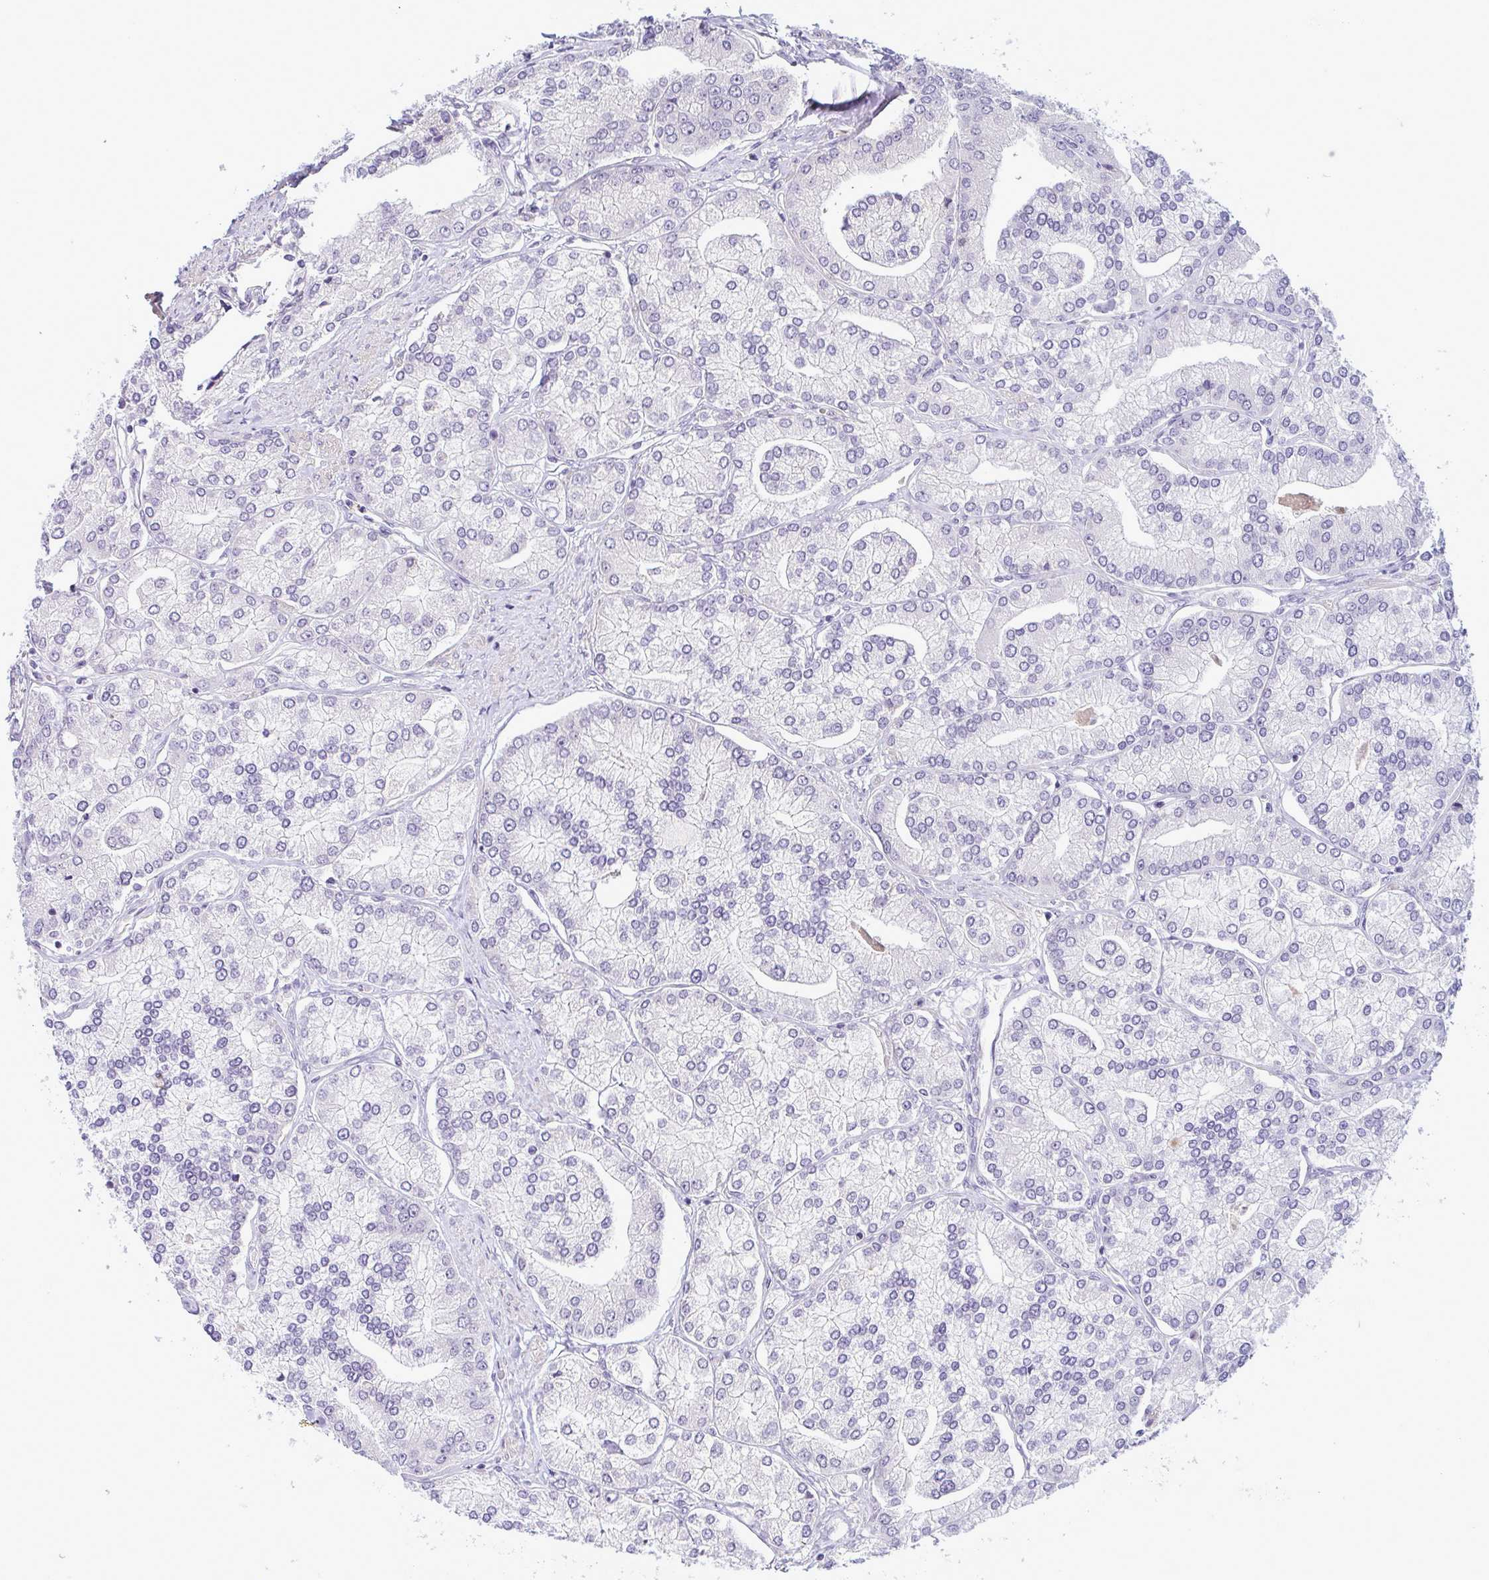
{"staining": {"intensity": "negative", "quantity": "none", "location": "none"}, "tissue": "prostate cancer", "cell_type": "Tumor cells", "image_type": "cancer", "snomed": [{"axis": "morphology", "description": "Adenocarcinoma, High grade"}, {"axis": "topography", "description": "Prostate"}], "caption": "Immunohistochemical staining of prostate cancer demonstrates no significant staining in tumor cells. Brightfield microscopy of immunohistochemistry (IHC) stained with DAB (brown) and hematoxylin (blue), captured at high magnification.", "gene": "SYNPO2L", "patient": {"sex": "male", "age": 61}}